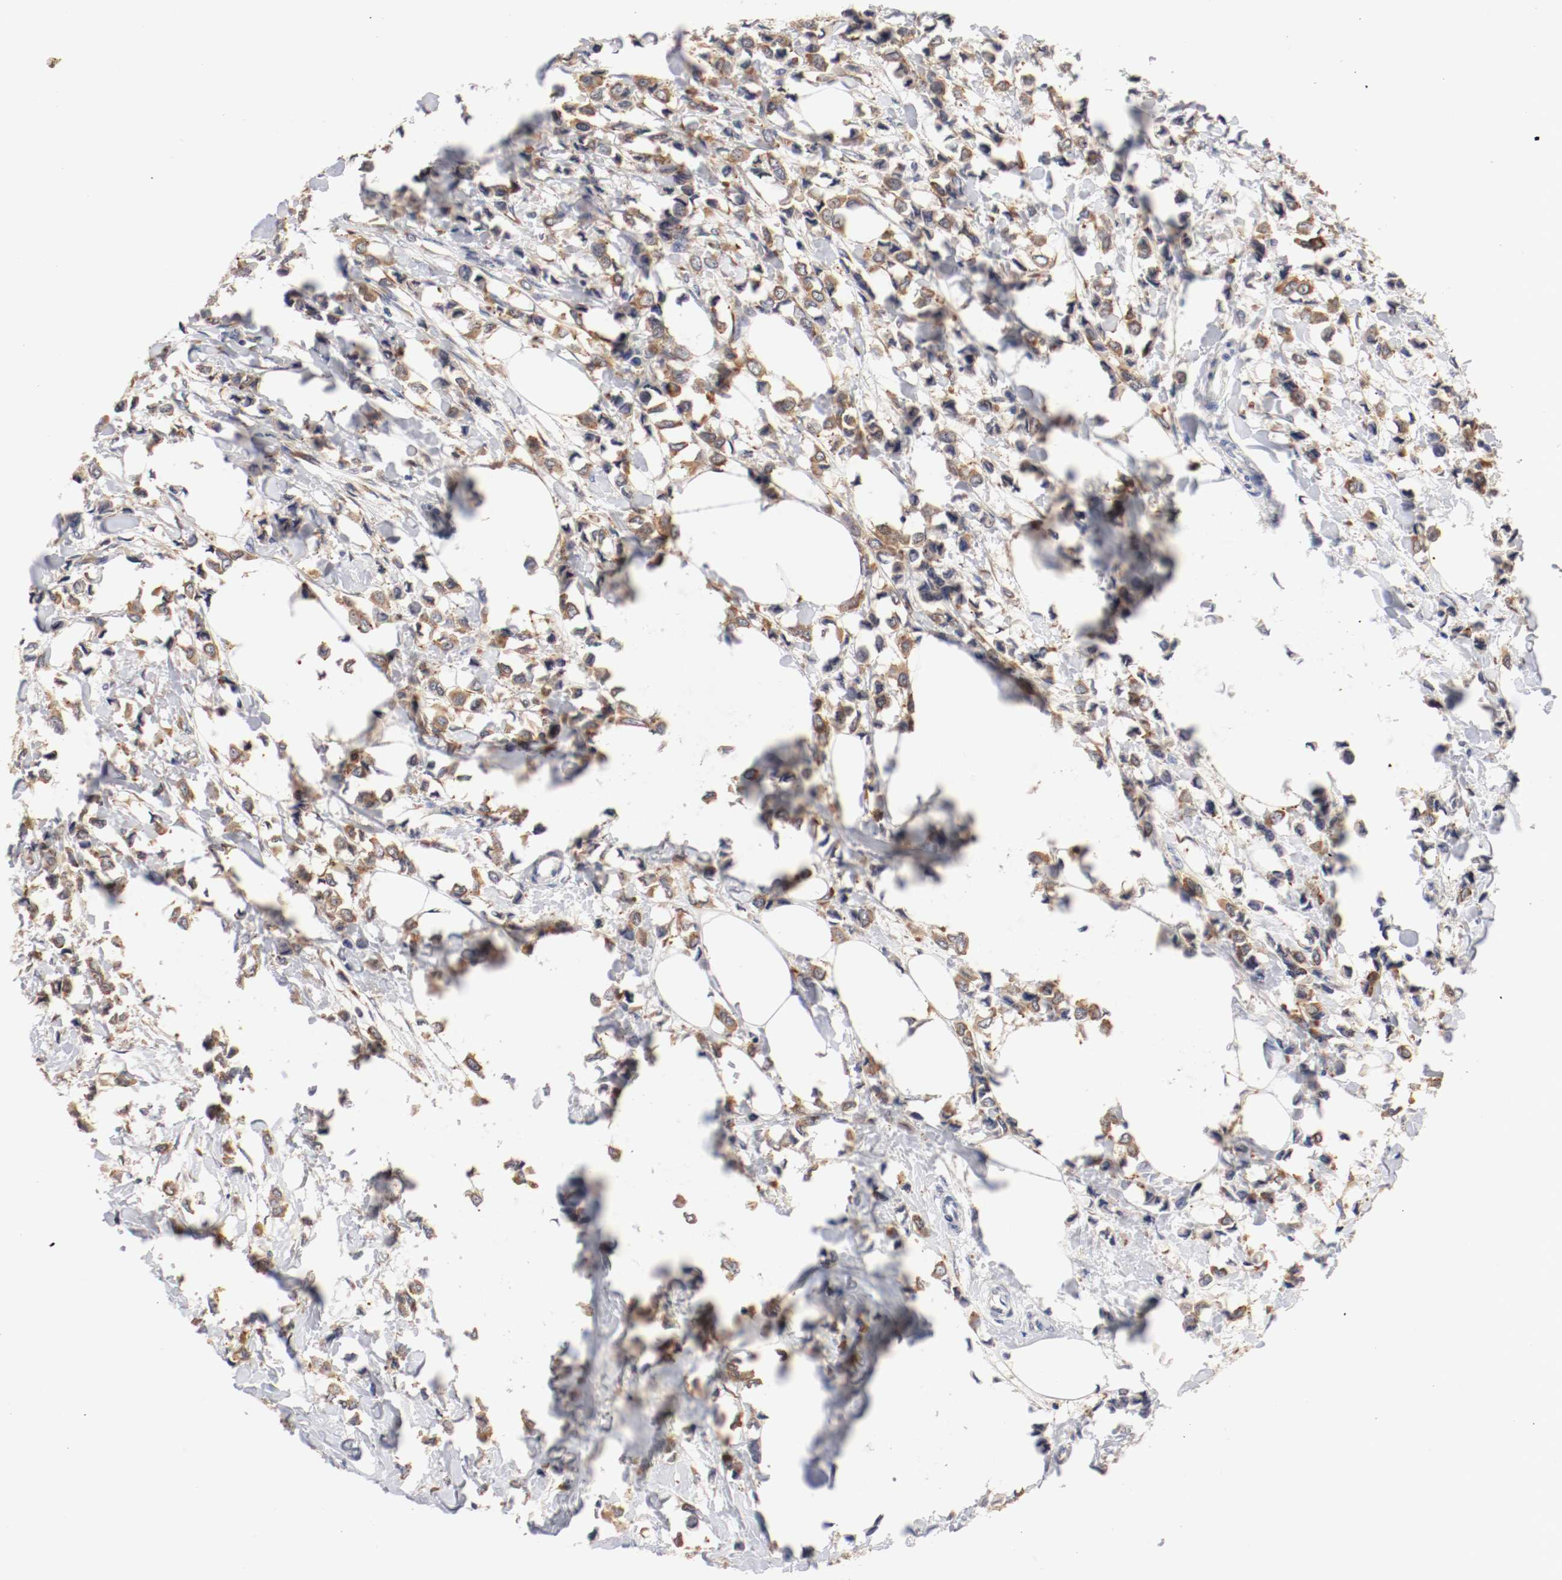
{"staining": {"intensity": "moderate", "quantity": ">75%", "location": "cytoplasmic/membranous"}, "tissue": "breast cancer", "cell_type": "Tumor cells", "image_type": "cancer", "snomed": [{"axis": "morphology", "description": "Lobular carcinoma"}, {"axis": "topography", "description": "Breast"}], "caption": "Lobular carcinoma (breast) stained for a protein (brown) shows moderate cytoplasmic/membranous positive staining in approximately >75% of tumor cells.", "gene": "FKBP3", "patient": {"sex": "female", "age": 51}}